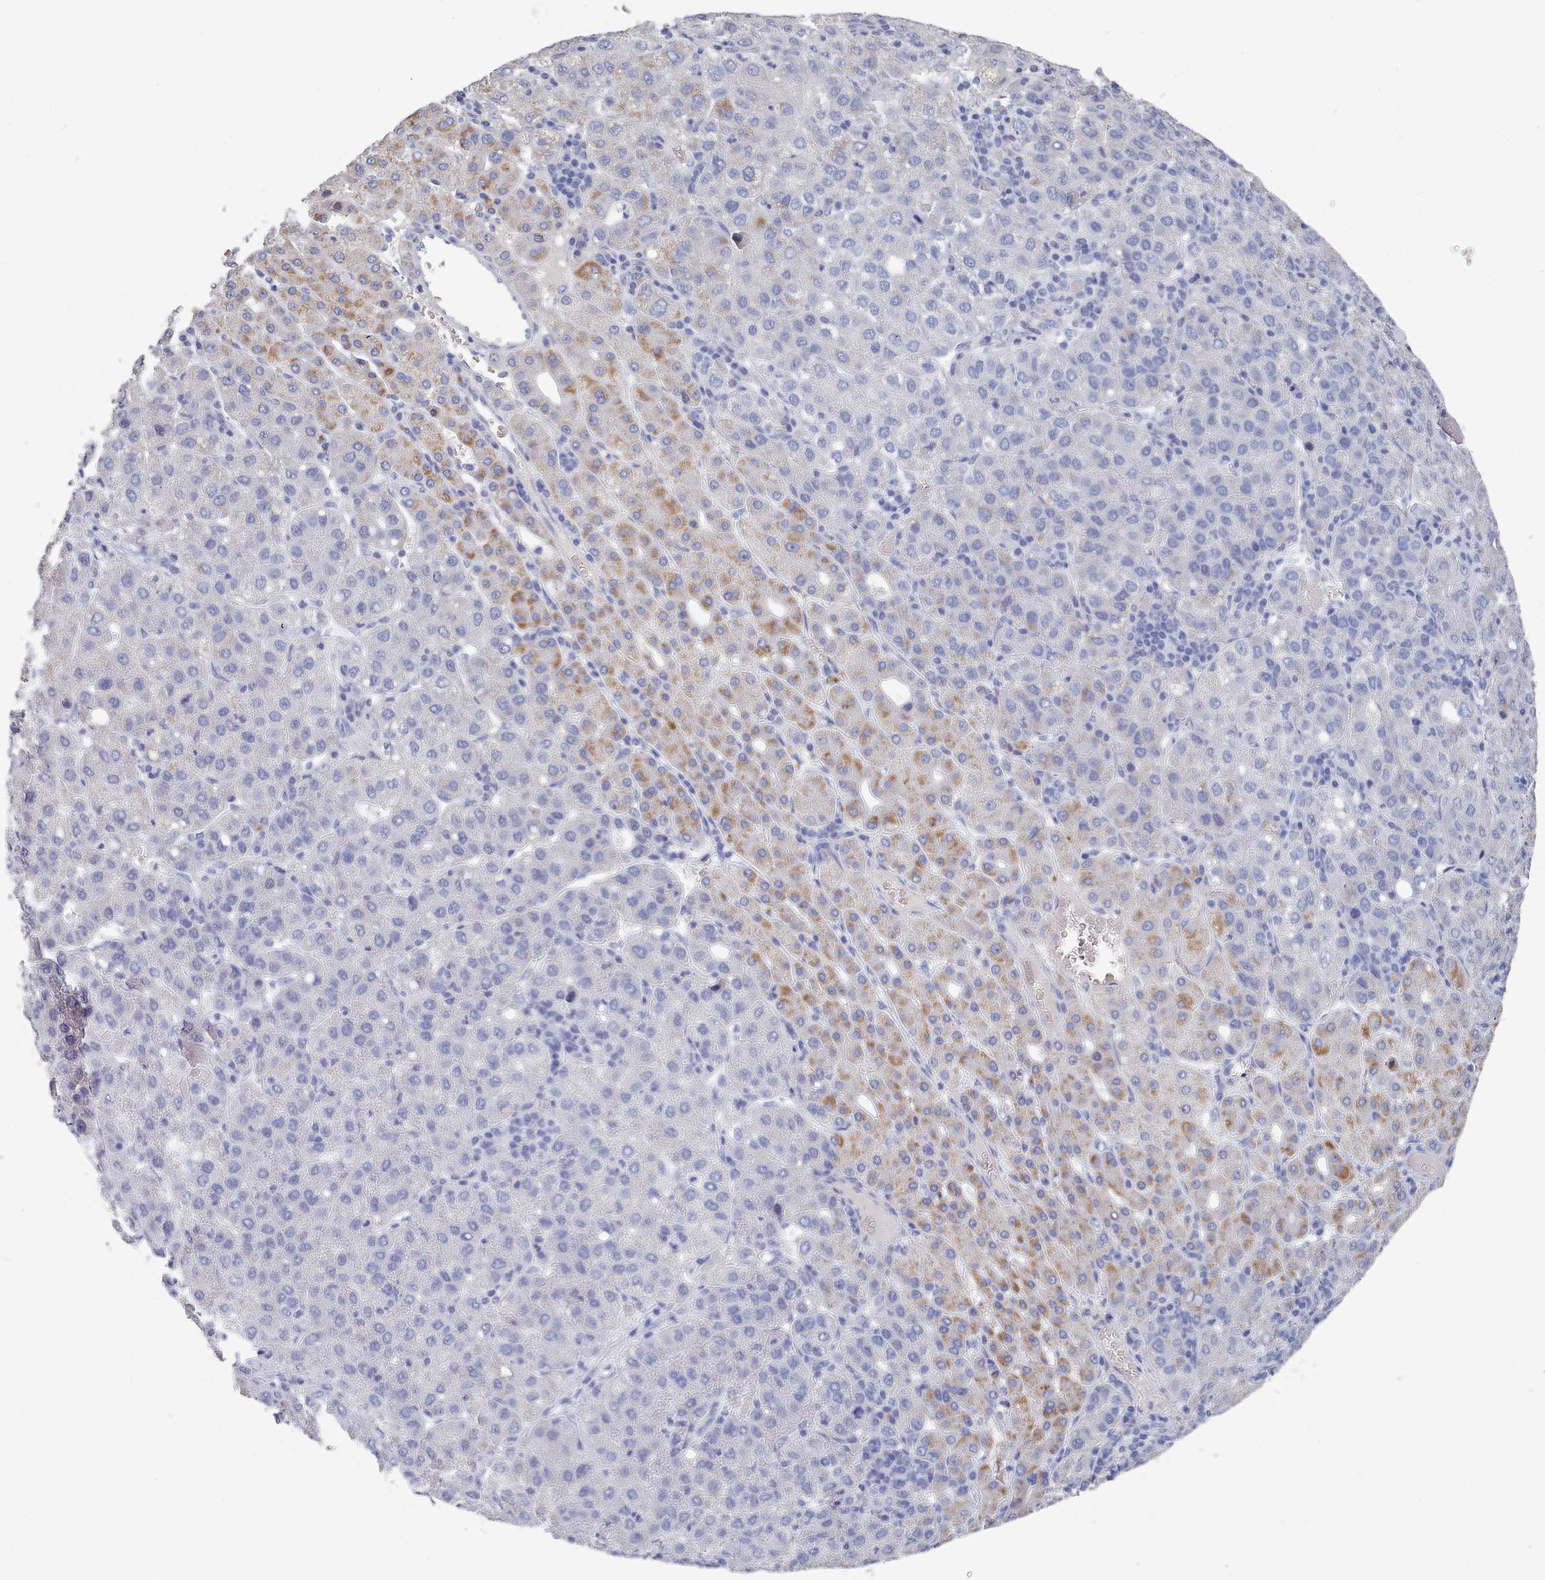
{"staining": {"intensity": "moderate", "quantity": "<25%", "location": "cytoplasmic/membranous"}, "tissue": "liver cancer", "cell_type": "Tumor cells", "image_type": "cancer", "snomed": [{"axis": "morphology", "description": "Carcinoma, Hepatocellular, NOS"}, {"axis": "topography", "description": "Liver"}], "caption": "Liver hepatocellular carcinoma stained with a brown dye displays moderate cytoplasmic/membranous positive staining in approximately <25% of tumor cells.", "gene": "ACAD11", "patient": {"sex": "male", "age": 65}}